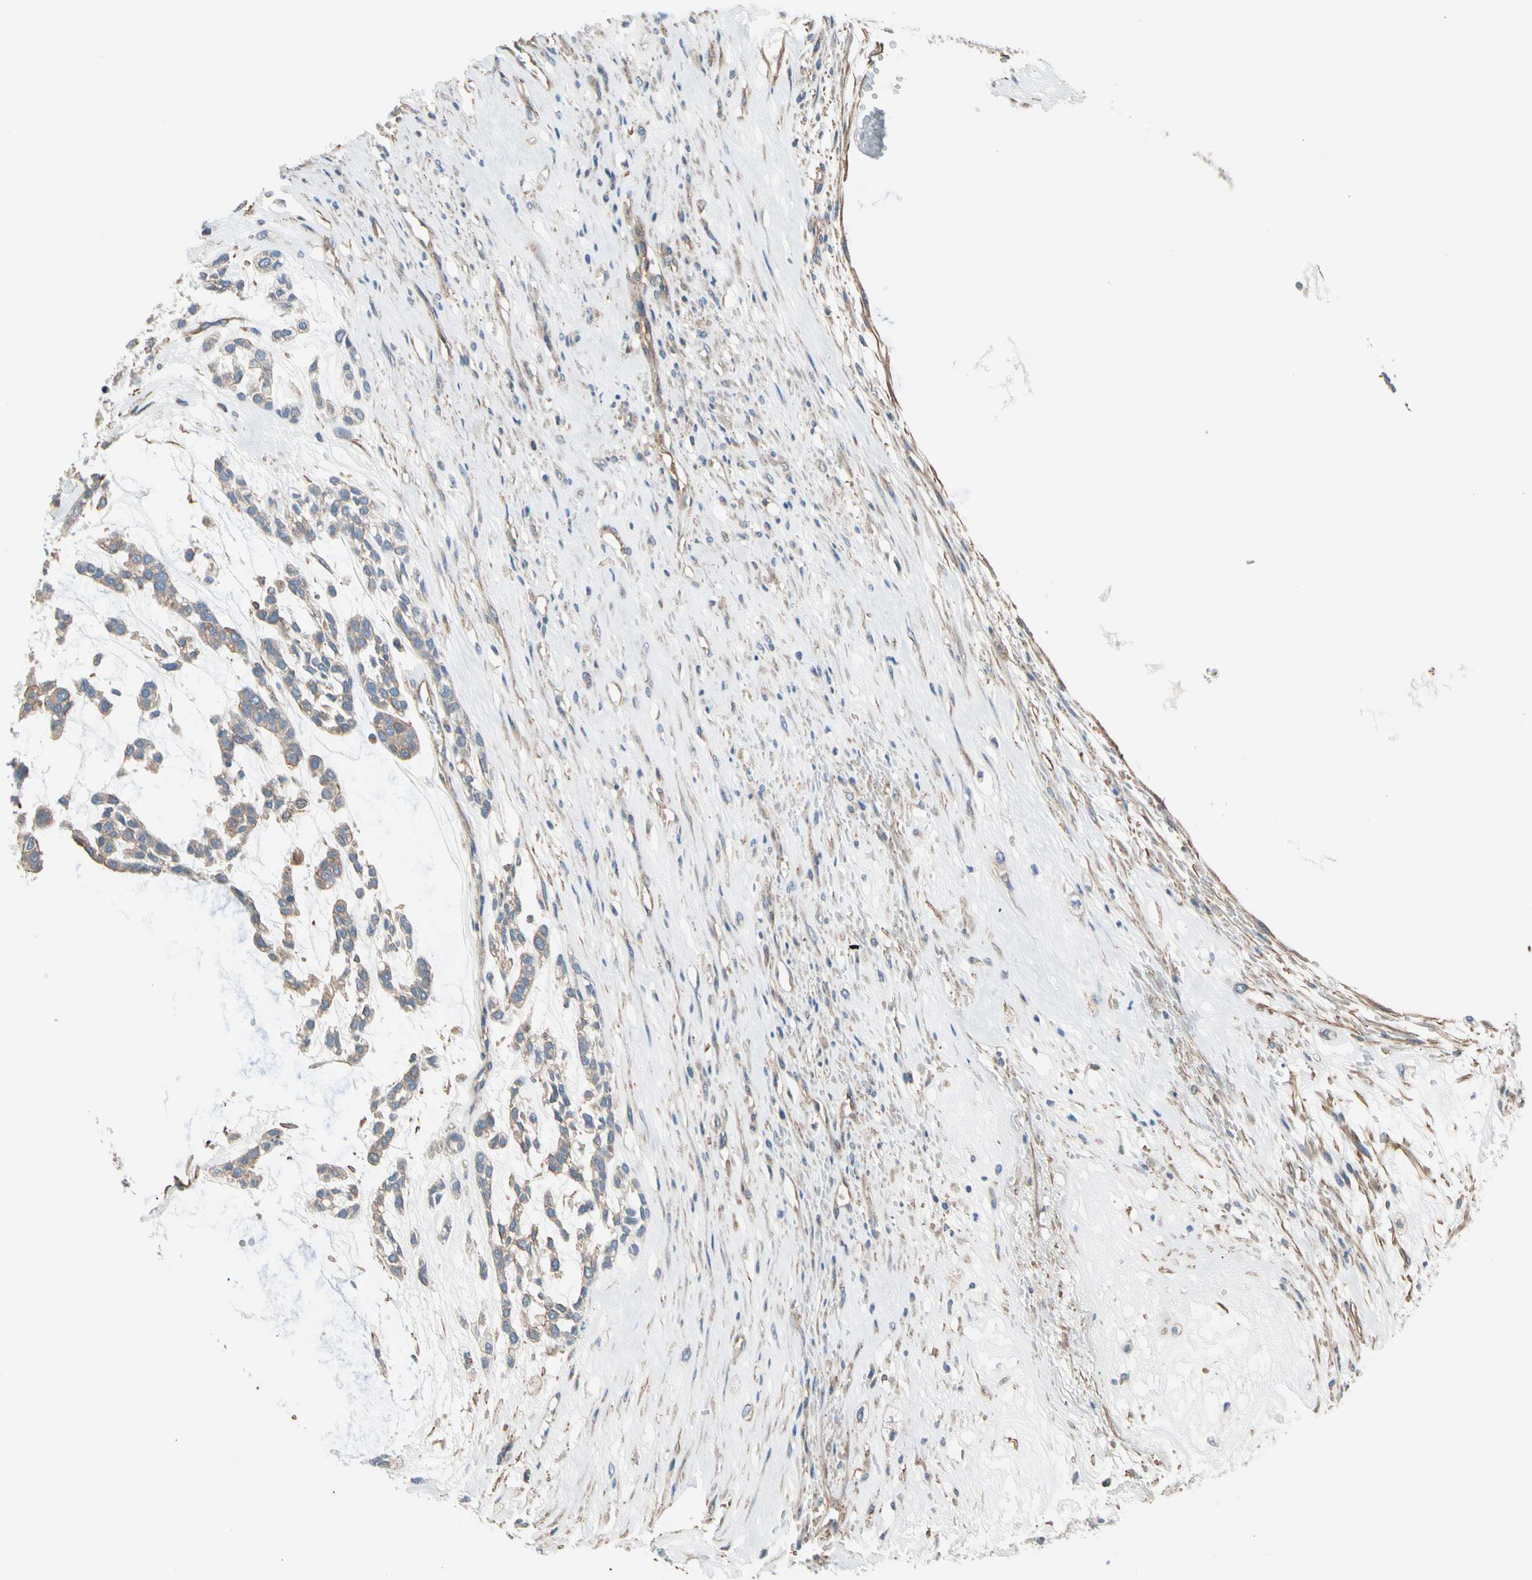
{"staining": {"intensity": "weak", "quantity": ">75%", "location": "cytoplasmic/membranous"}, "tissue": "head and neck cancer", "cell_type": "Tumor cells", "image_type": "cancer", "snomed": [{"axis": "morphology", "description": "Adenocarcinoma, NOS"}, {"axis": "morphology", "description": "Adenoma, NOS"}, {"axis": "topography", "description": "Head-Neck"}], "caption": "Human head and neck cancer stained for a protein (brown) exhibits weak cytoplasmic/membranous positive staining in approximately >75% of tumor cells.", "gene": "LIMK2", "patient": {"sex": "female", "age": 55}}